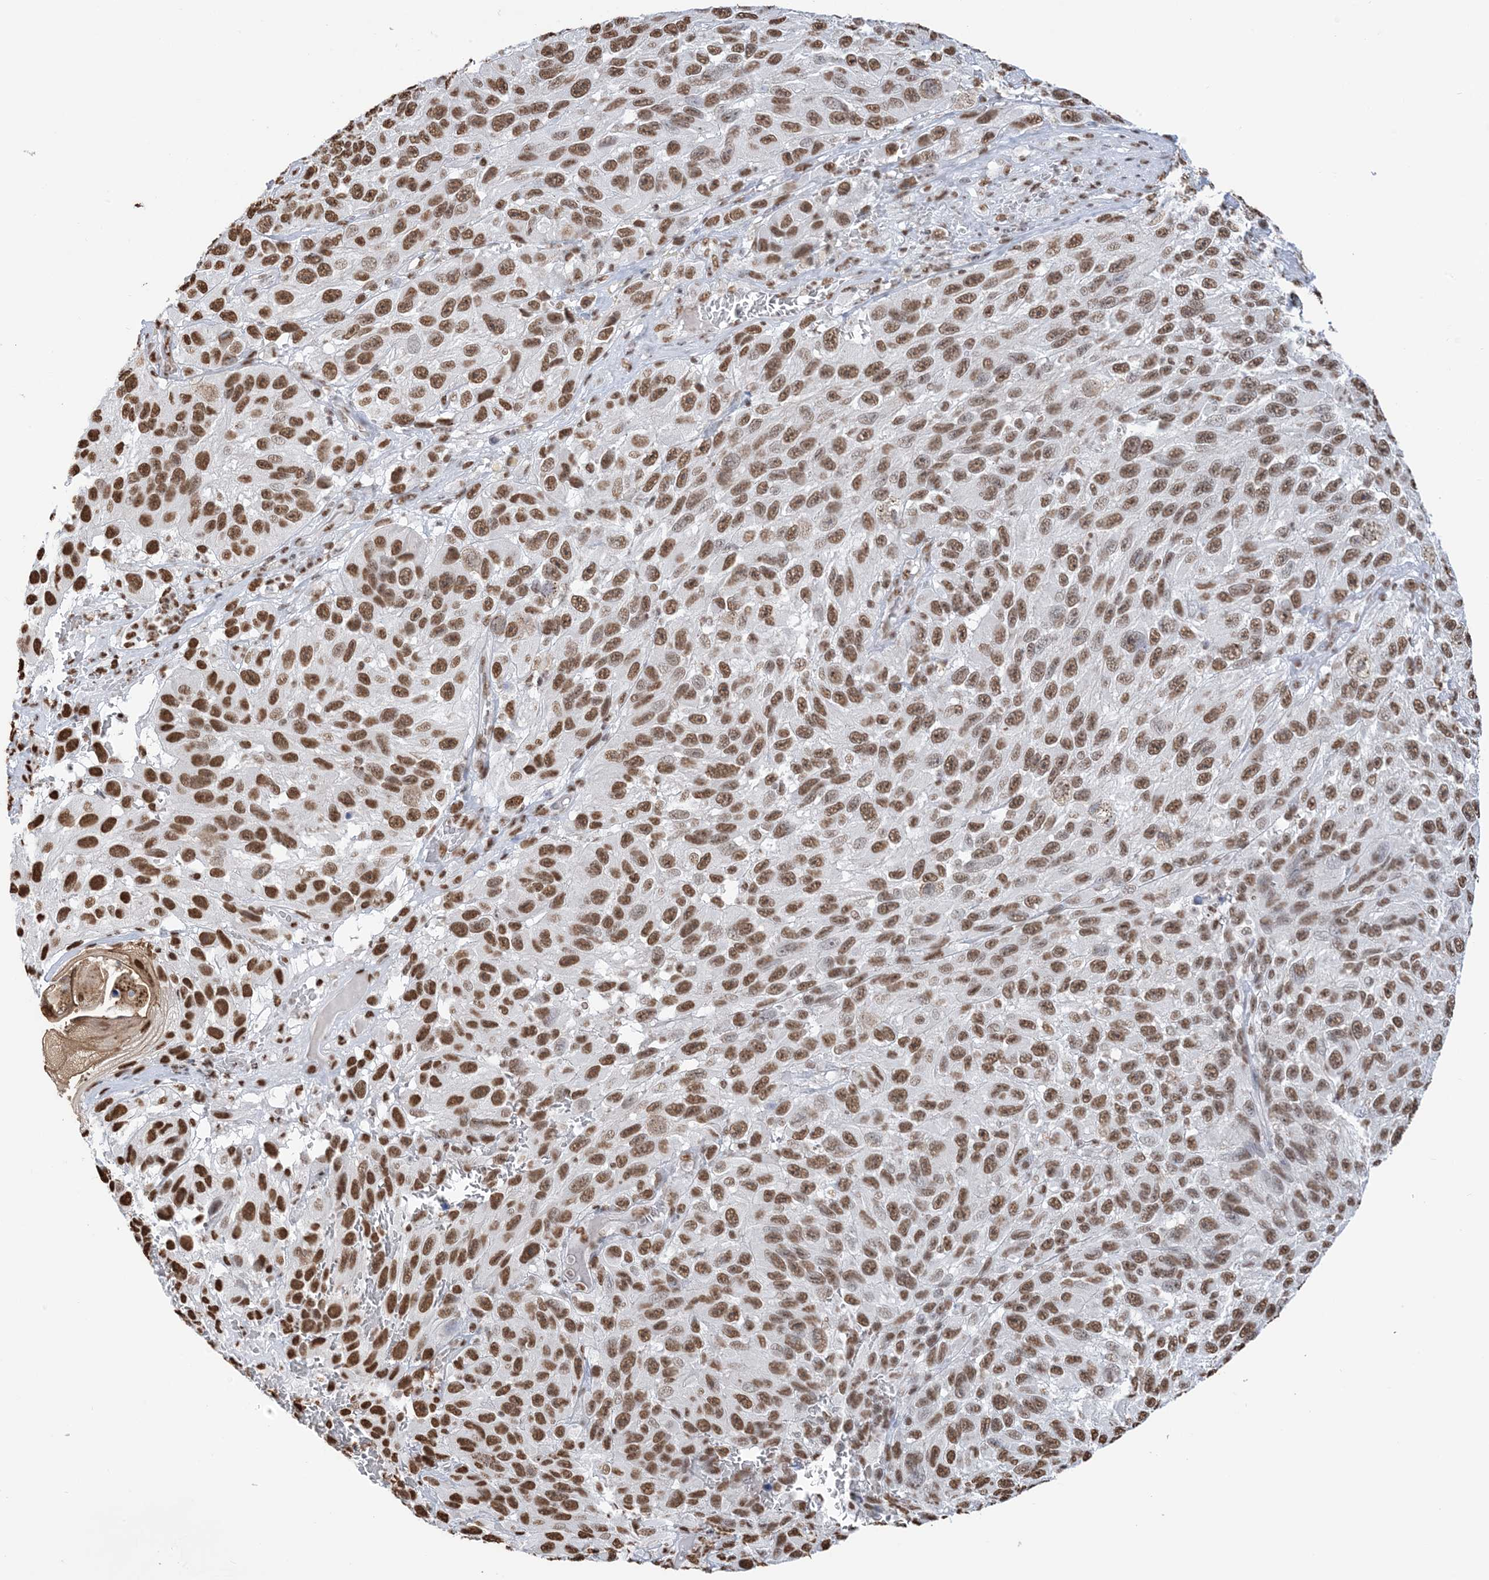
{"staining": {"intensity": "strong", "quantity": ">75%", "location": "nuclear"}, "tissue": "melanoma", "cell_type": "Tumor cells", "image_type": "cancer", "snomed": [{"axis": "morphology", "description": "Malignant melanoma, NOS"}, {"axis": "topography", "description": "Skin"}], "caption": "Protein expression analysis of melanoma reveals strong nuclear expression in approximately >75% of tumor cells.", "gene": "ZNF792", "patient": {"sex": "female", "age": 96}}